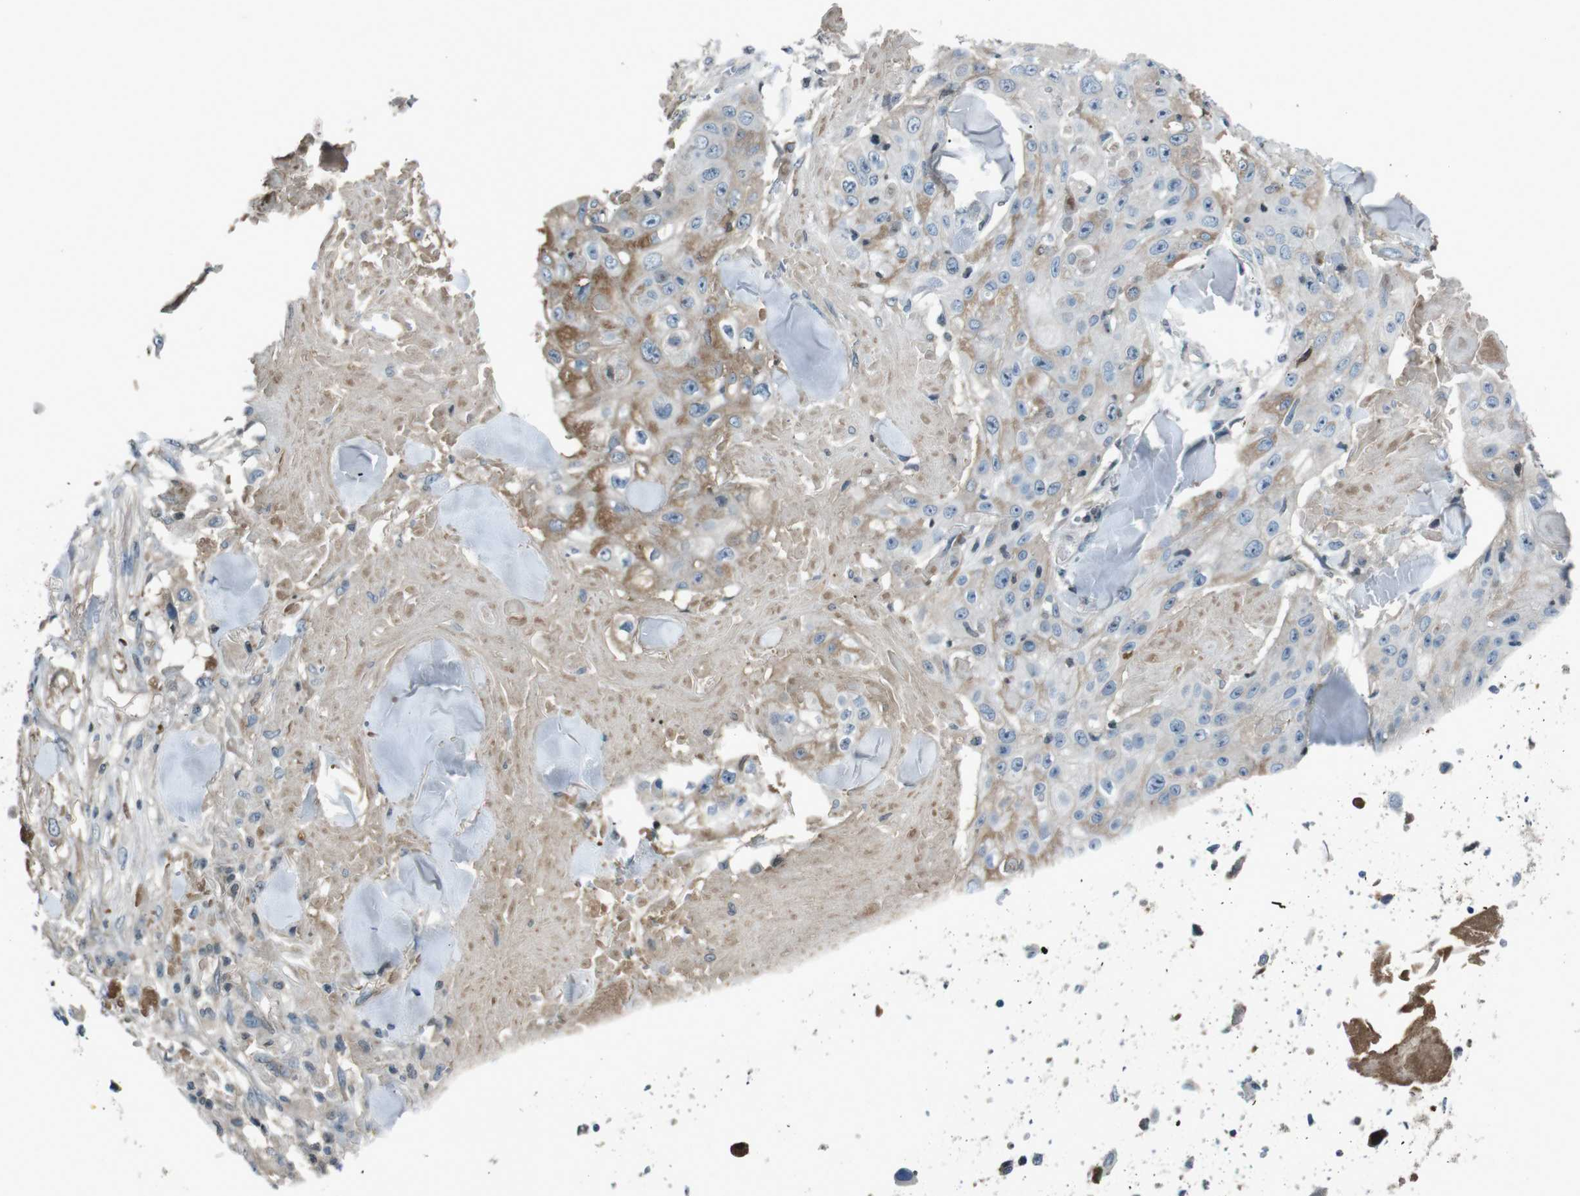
{"staining": {"intensity": "weak", "quantity": "<25%", "location": "cytoplasmic/membranous"}, "tissue": "skin cancer", "cell_type": "Tumor cells", "image_type": "cancer", "snomed": [{"axis": "morphology", "description": "Squamous cell carcinoma, NOS"}, {"axis": "topography", "description": "Skin"}], "caption": "An immunohistochemistry image of skin cancer (squamous cell carcinoma) is shown. There is no staining in tumor cells of skin cancer (squamous cell carcinoma).", "gene": "UGT1A6", "patient": {"sex": "male", "age": 86}}